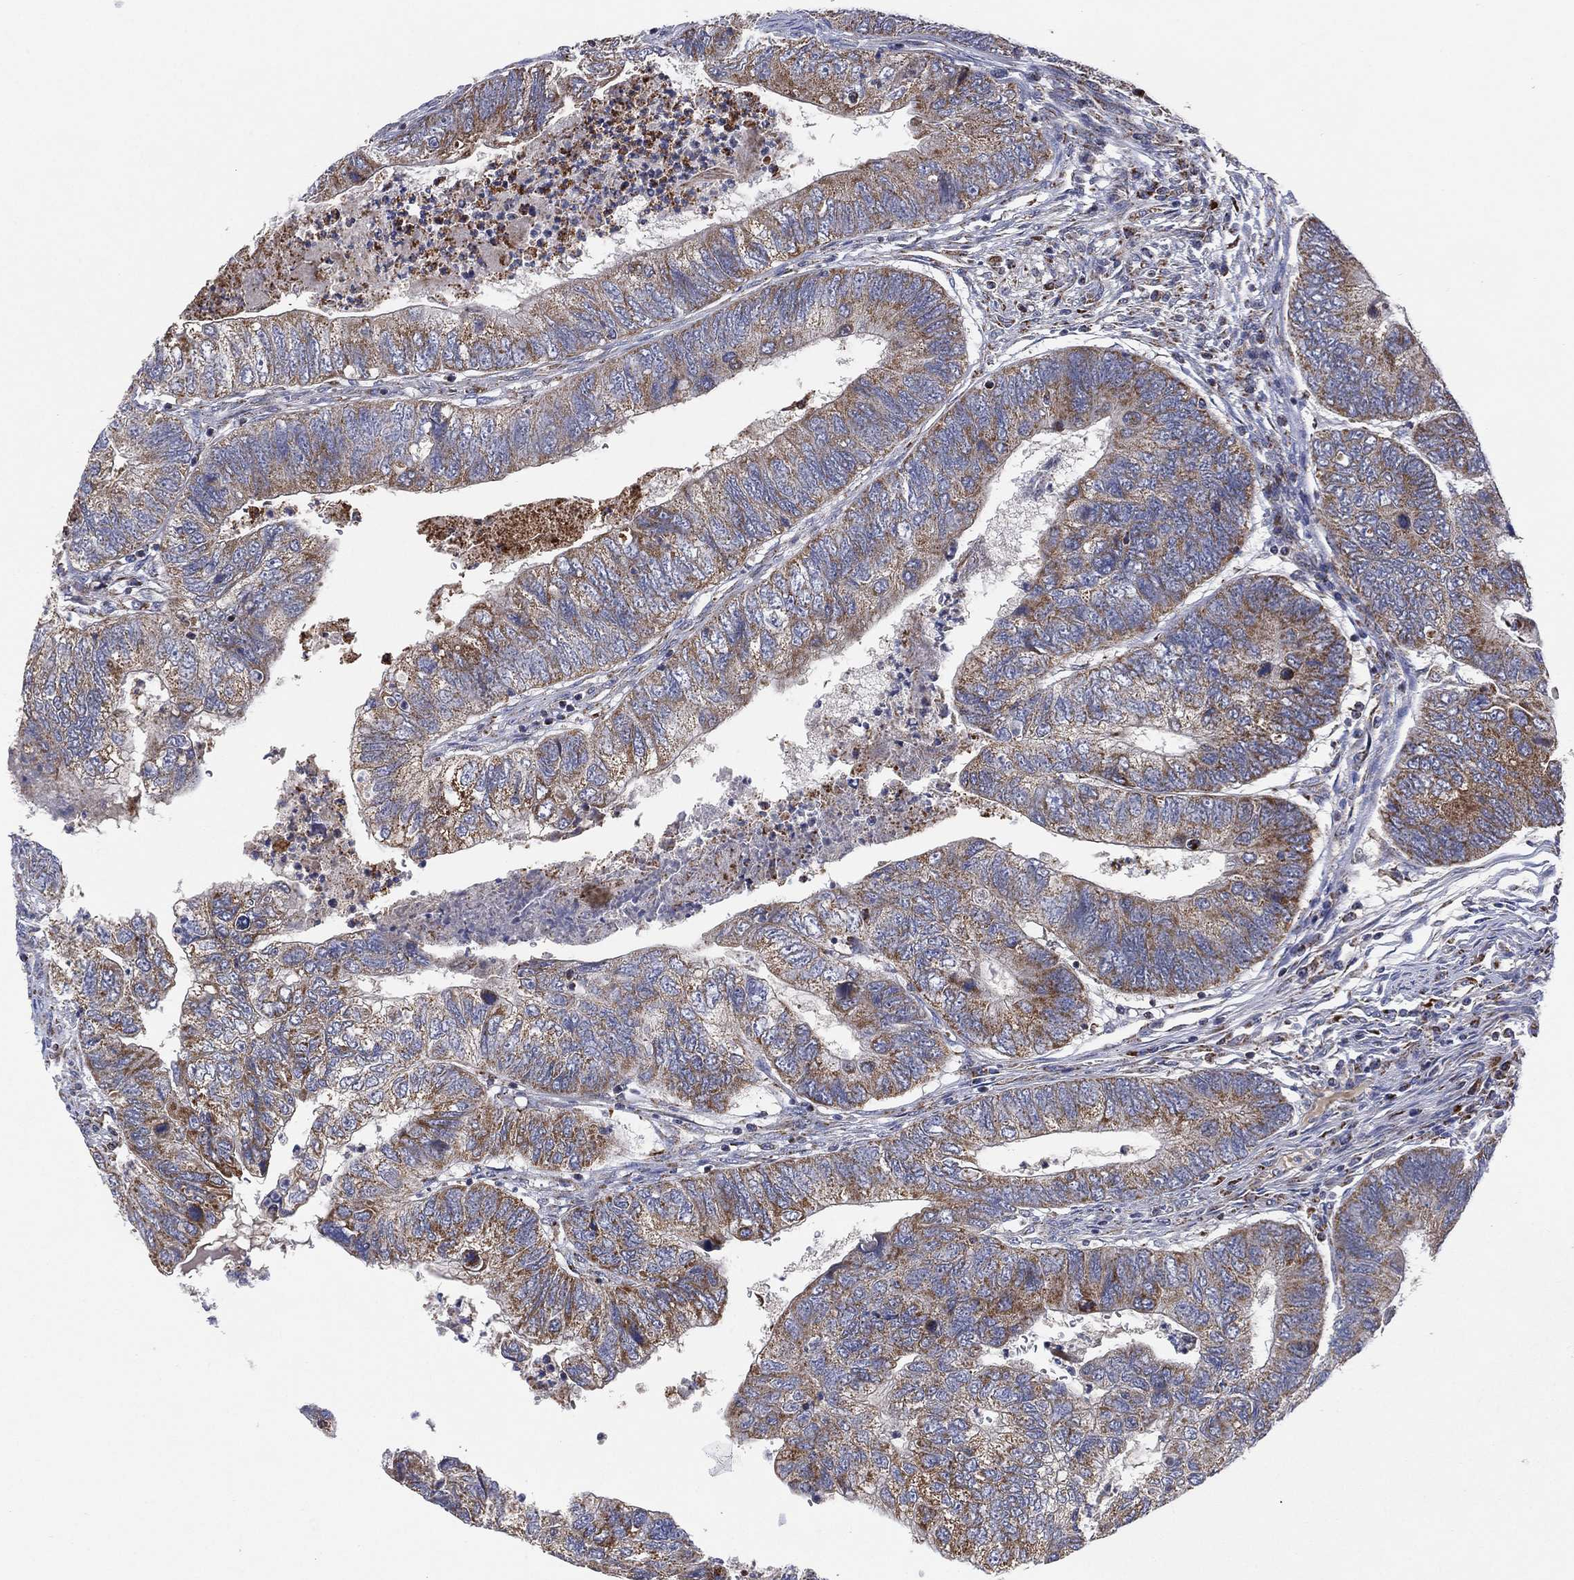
{"staining": {"intensity": "moderate", "quantity": "<25%", "location": "cytoplasmic/membranous"}, "tissue": "colorectal cancer", "cell_type": "Tumor cells", "image_type": "cancer", "snomed": [{"axis": "morphology", "description": "Adenocarcinoma, NOS"}, {"axis": "topography", "description": "Colon"}], "caption": "The photomicrograph reveals a brown stain indicating the presence of a protein in the cytoplasmic/membranous of tumor cells in adenocarcinoma (colorectal). (DAB (3,3'-diaminobenzidine) IHC with brightfield microscopy, high magnification).", "gene": "PPP2R5A", "patient": {"sex": "female", "age": 67}}